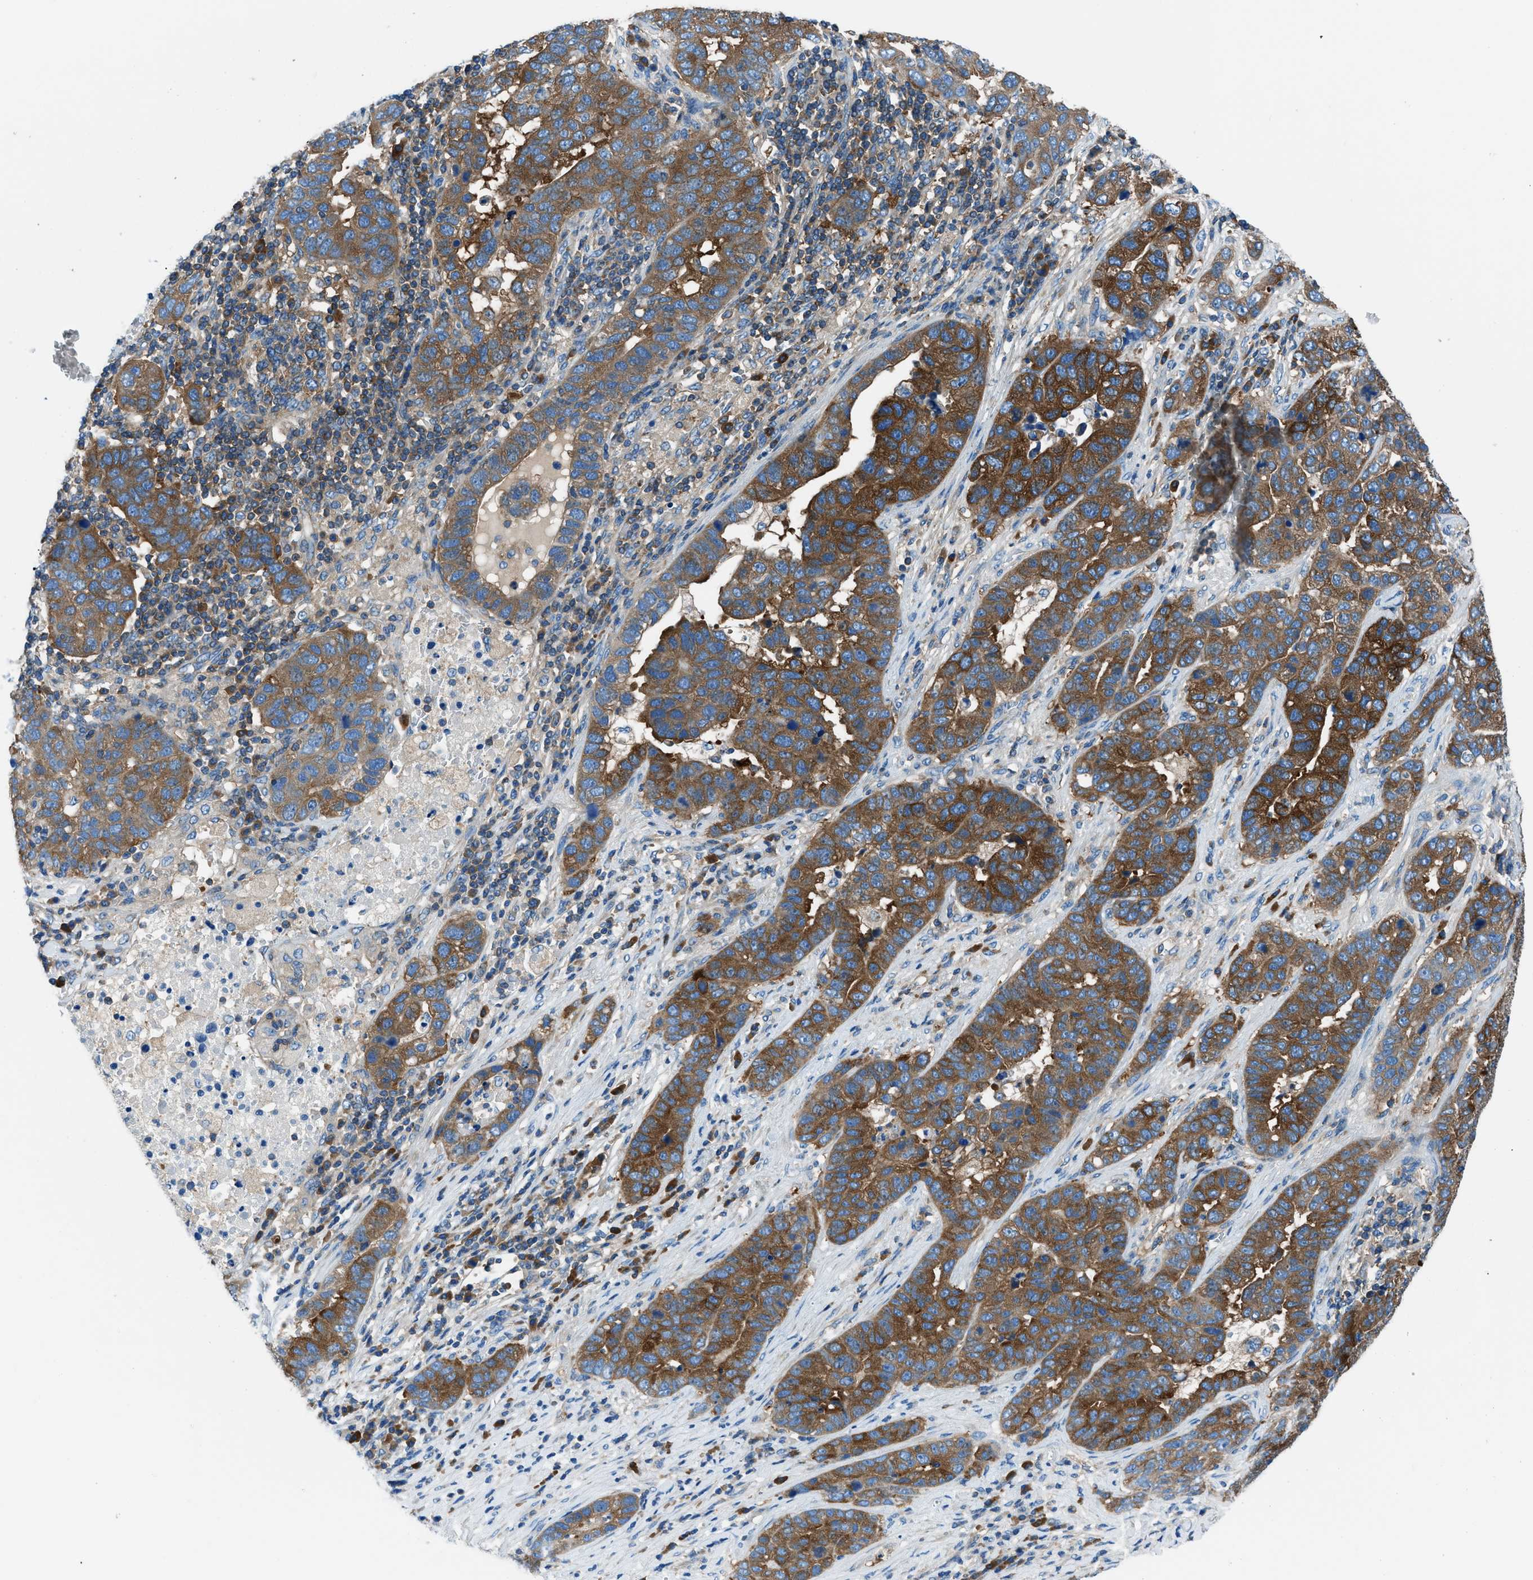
{"staining": {"intensity": "strong", "quantity": ">75%", "location": "cytoplasmic/membranous"}, "tissue": "pancreatic cancer", "cell_type": "Tumor cells", "image_type": "cancer", "snomed": [{"axis": "morphology", "description": "Adenocarcinoma, NOS"}, {"axis": "topography", "description": "Pancreas"}], "caption": "DAB (3,3'-diaminobenzidine) immunohistochemical staining of pancreatic cancer (adenocarcinoma) demonstrates strong cytoplasmic/membranous protein expression in about >75% of tumor cells.", "gene": "SARS1", "patient": {"sex": "female", "age": 61}}